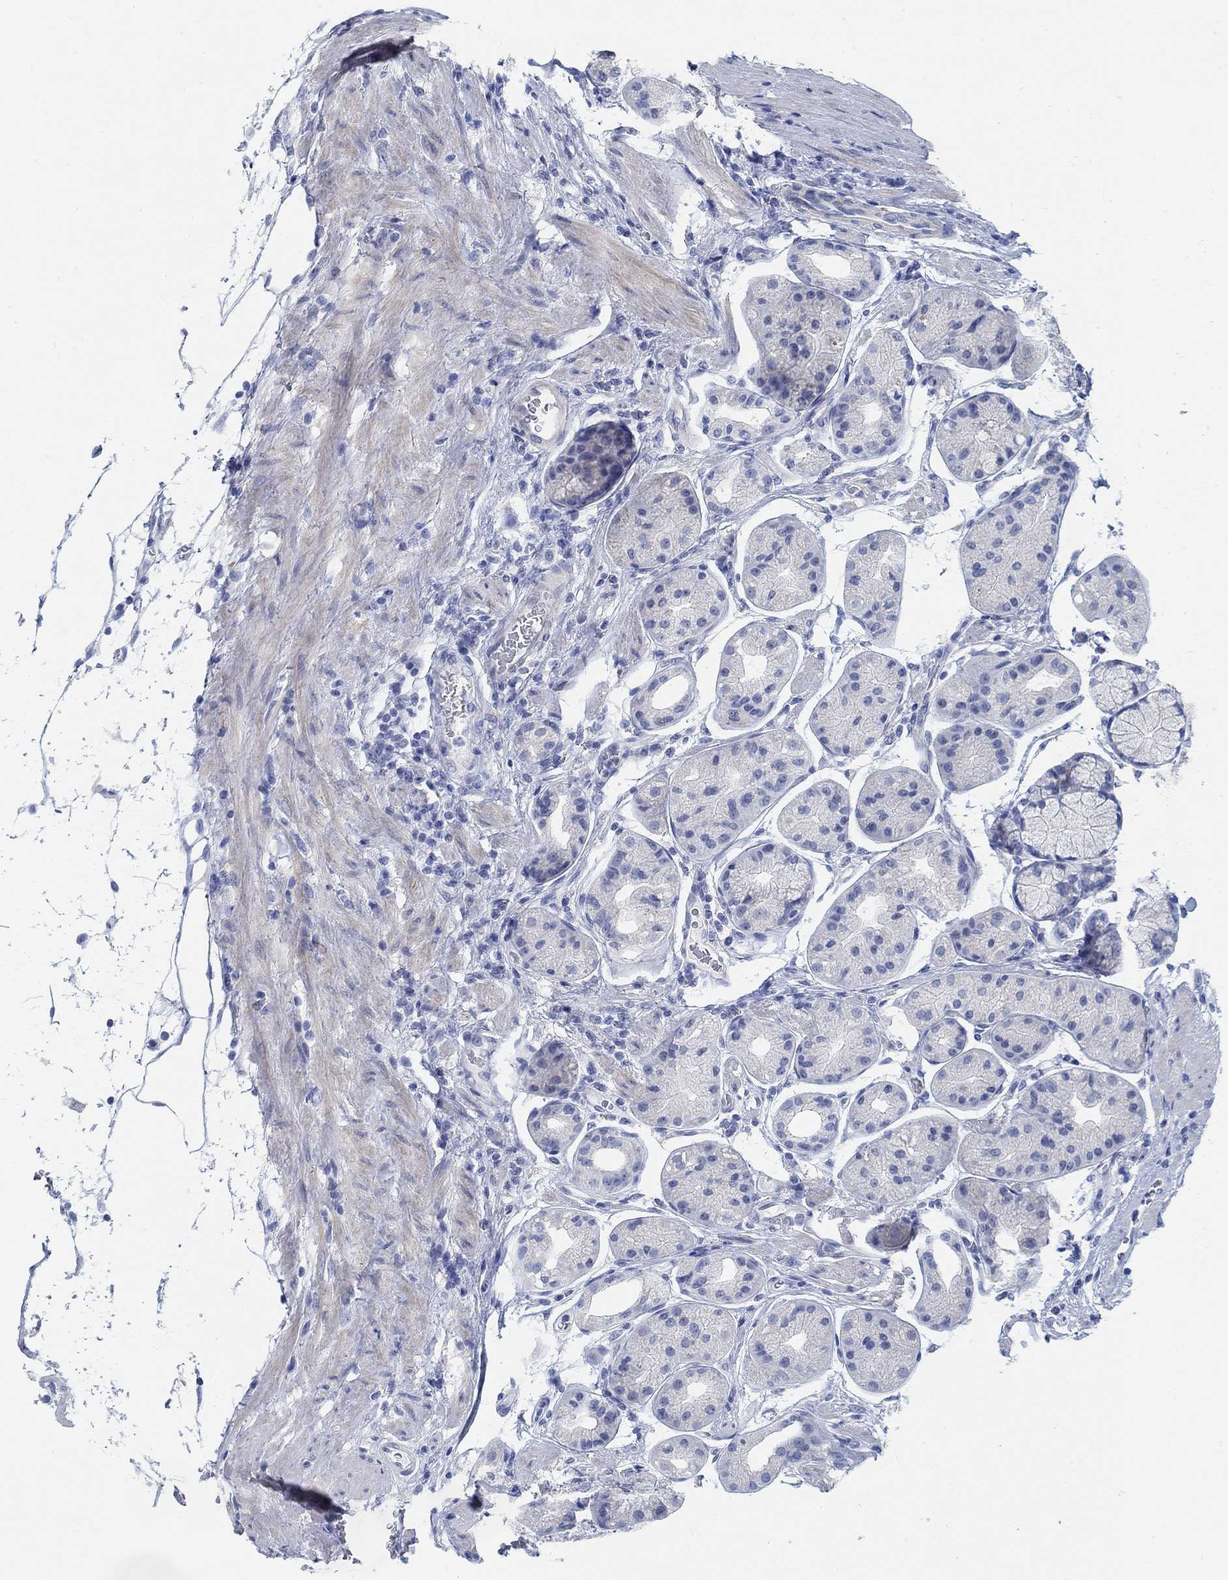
{"staining": {"intensity": "negative", "quantity": "none", "location": "none"}, "tissue": "stomach", "cell_type": "Glandular cells", "image_type": "normal", "snomed": [{"axis": "morphology", "description": "Normal tissue, NOS"}, {"axis": "morphology", "description": "Adenocarcinoma, NOS"}, {"axis": "morphology", "description": "Adenocarcinoma, High grade"}, {"axis": "topography", "description": "Stomach, upper"}, {"axis": "topography", "description": "Stomach"}], "caption": "This is an immunohistochemistry (IHC) histopathology image of benign human stomach. There is no positivity in glandular cells.", "gene": "RBM20", "patient": {"sex": "female", "age": 65}}